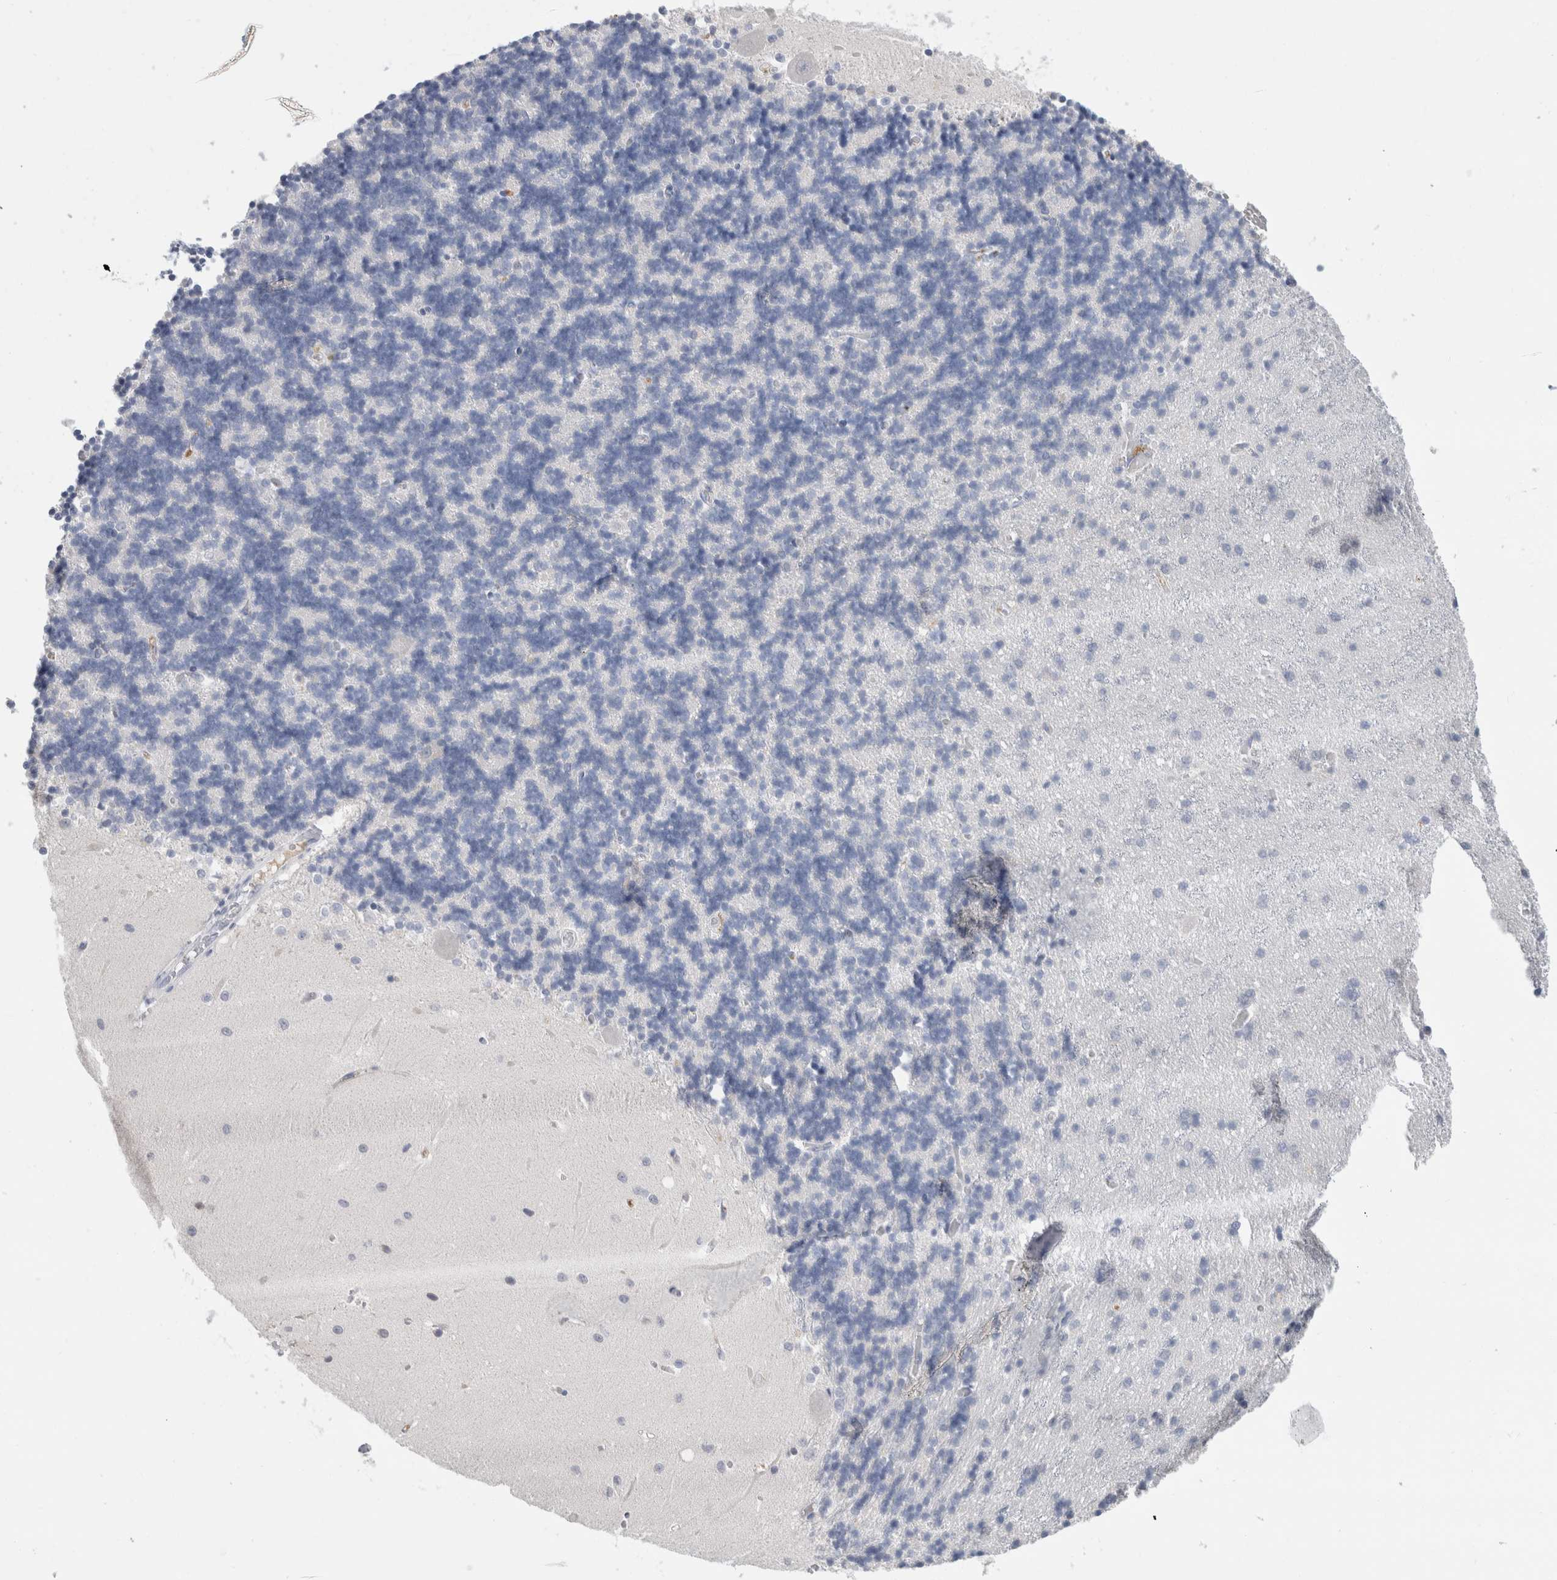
{"staining": {"intensity": "negative", "quantity": "none", "location": "none"}, "tissue": "cerebellum", "cell_type": "Cells in granular layer", "image_type": "normal", "snomed": [{"axis": "morphology", "description": "Normal tissue, NOS"}, {"axis": "topography", "description": "Cerebellum"}], "caption": "This histopathology image is of normal cerebellum stained with immunohistochemistry (IHC) to label a protein in brown with the nuclei are counter-stained blue. There is no positivity in cells in granular layer.", "gene": "SCGB1A1", "patient": {"sex": "male", "age": 37}}